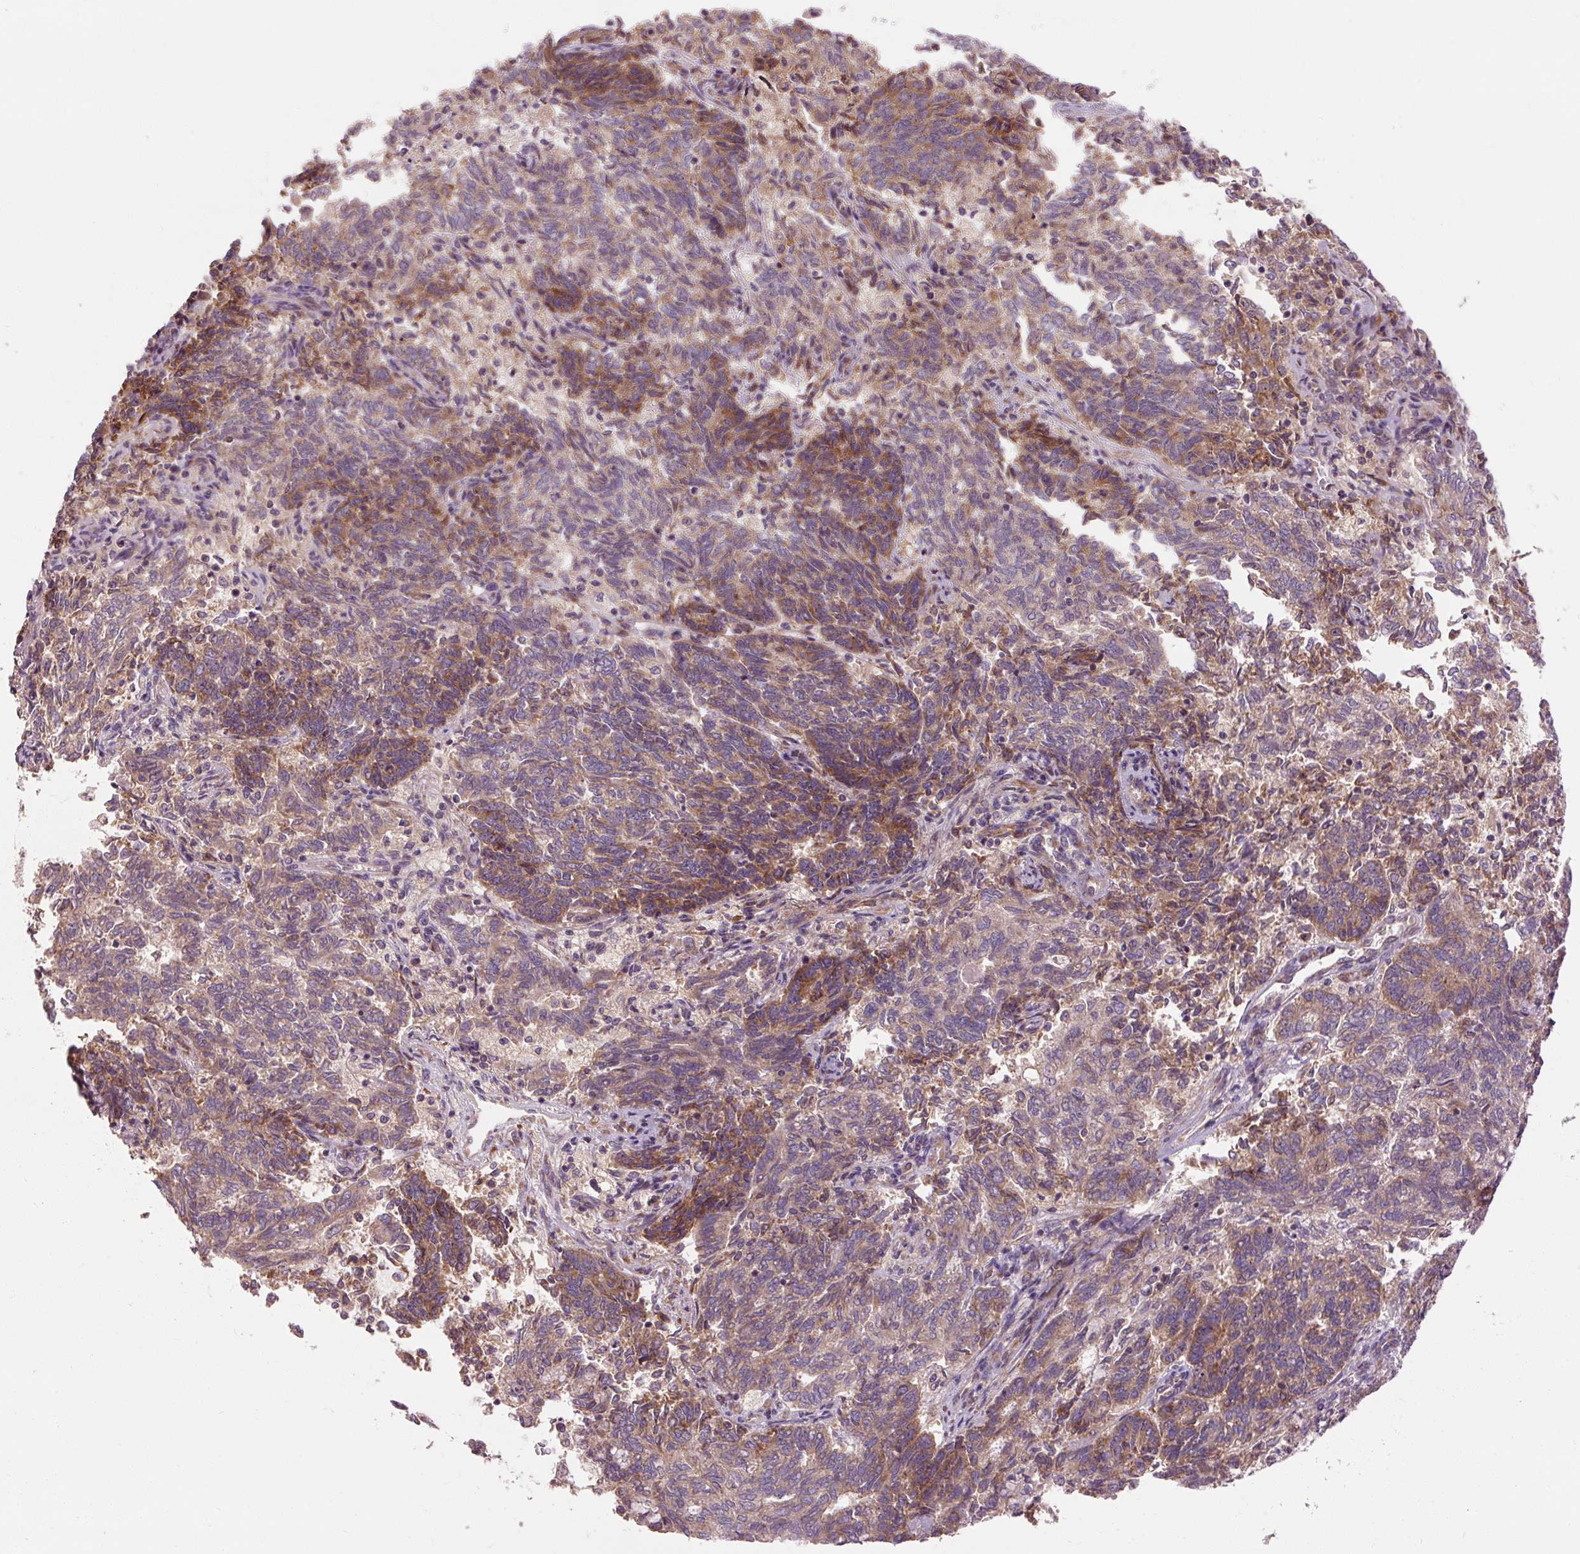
{"staining": {"intensity": "moderate", "quantity": ">75%", "location": "cytoplasmic/membranous"}, "tissue": "endometrial cancer", "cell_type": "Tumor cells", "image_type": "cancer", "snomed": [{"axis": "morphology", "description": "Adenocarcinoma, NOS"}, {"axis": "topography", "description": "Endometrium"}], "caption": "Adenocarcinoma (endometrial) tissue demonstrates moderate cytoplasmic/membranous positivity in approximately >75% of tumor cells, visualized by immunohistochemistry.", "gene": "PRSS48", "patient": {"sex": "female", "age": 80}}